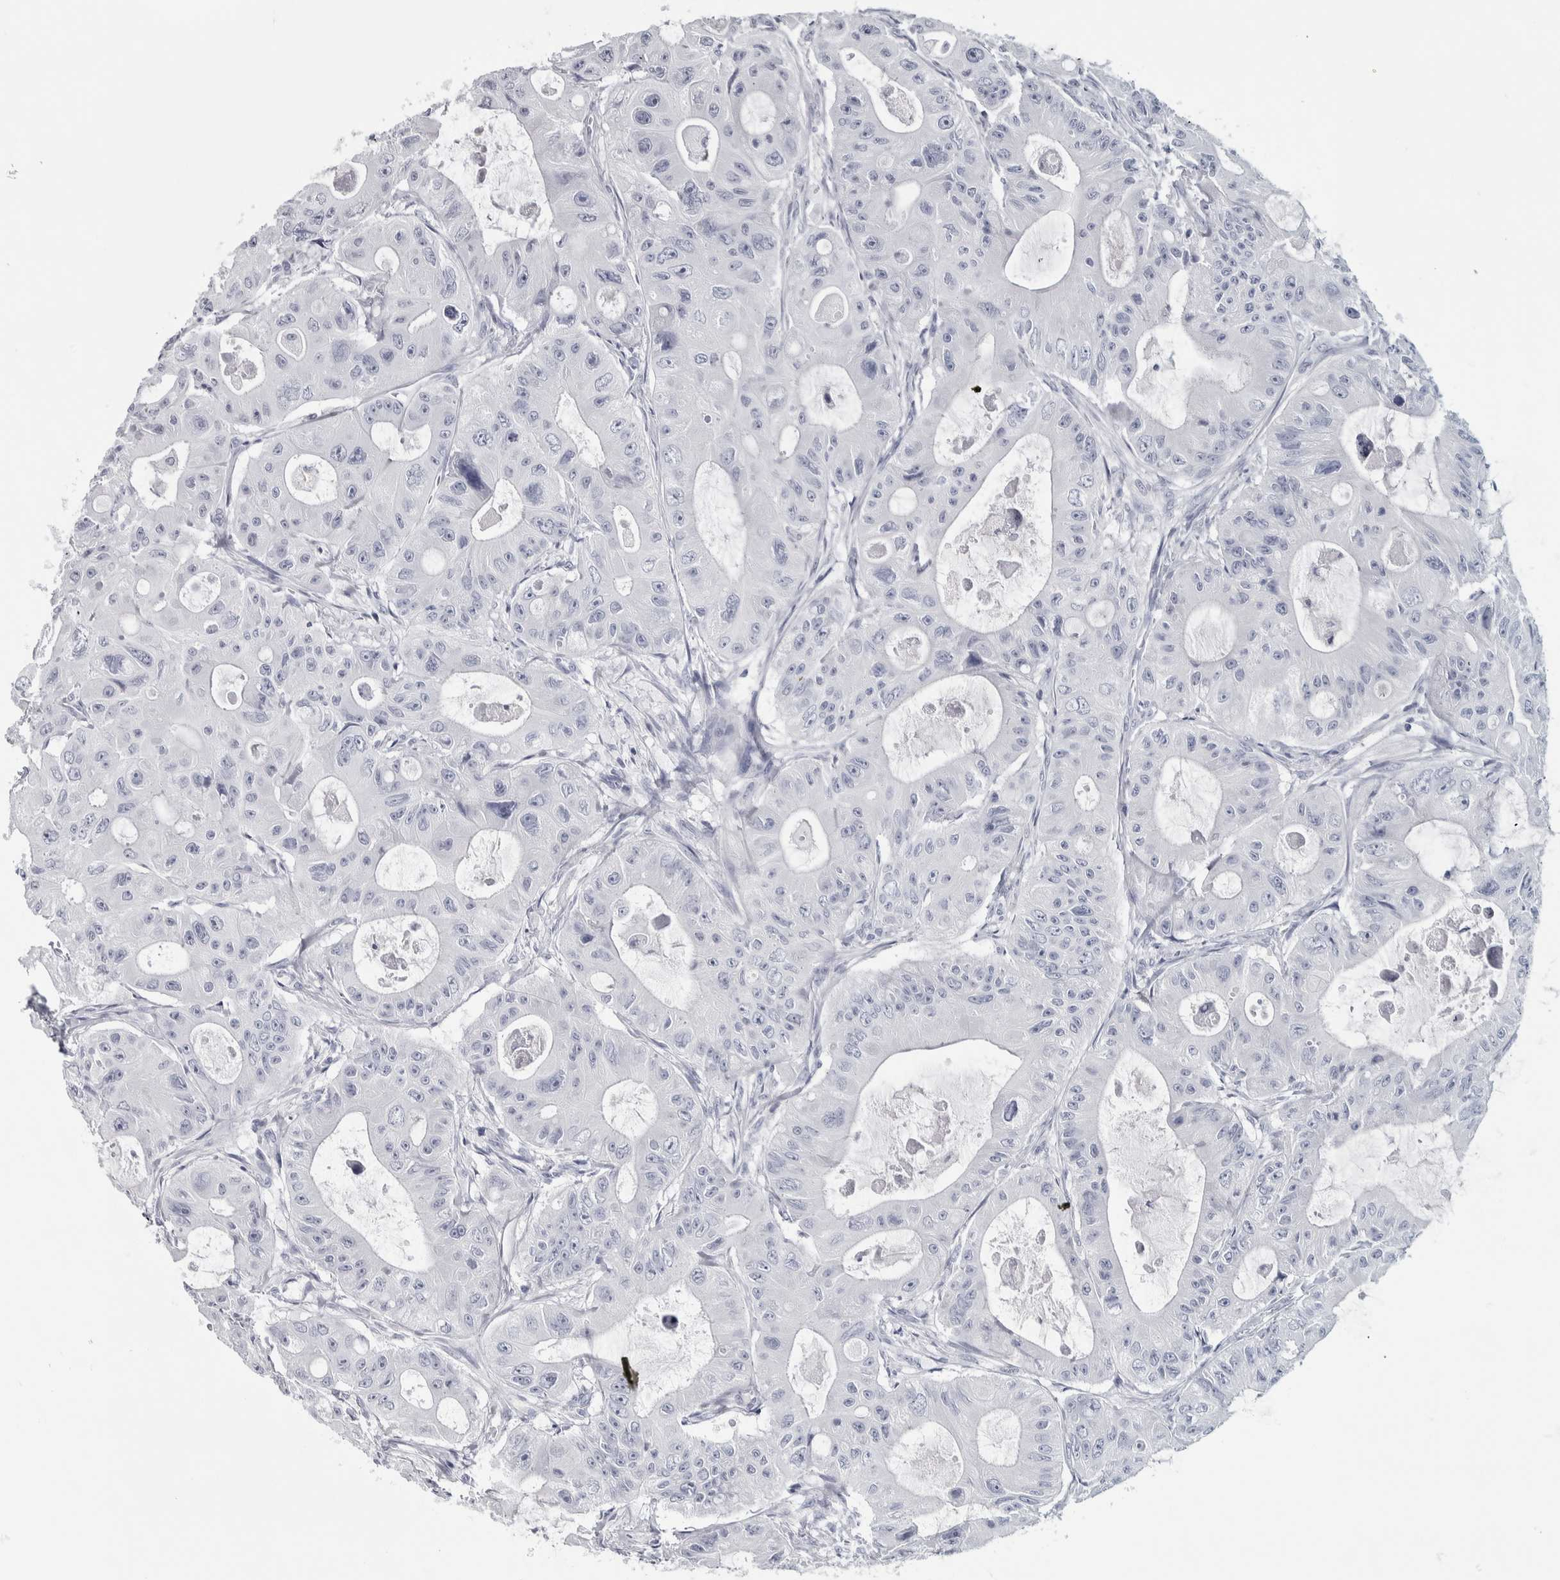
{"staining": {"intensity": "negative", "quantity": "none", "location": "none"}, "tissue": "colorectal cancer", "cell_type": "Tumor cells", "image_type": "cancer", "snomed": [{"axis": "morphology", "description": "Adenocarcinoma, NOS"}, {"axis": "topography", "description": "Colon"}], "caption": "Image shows no significant protein staining in tumor cells of colorectal adenocarcinoma.", "gene": "NECAB1", "patient": {"sex": "female", "age": 46}}